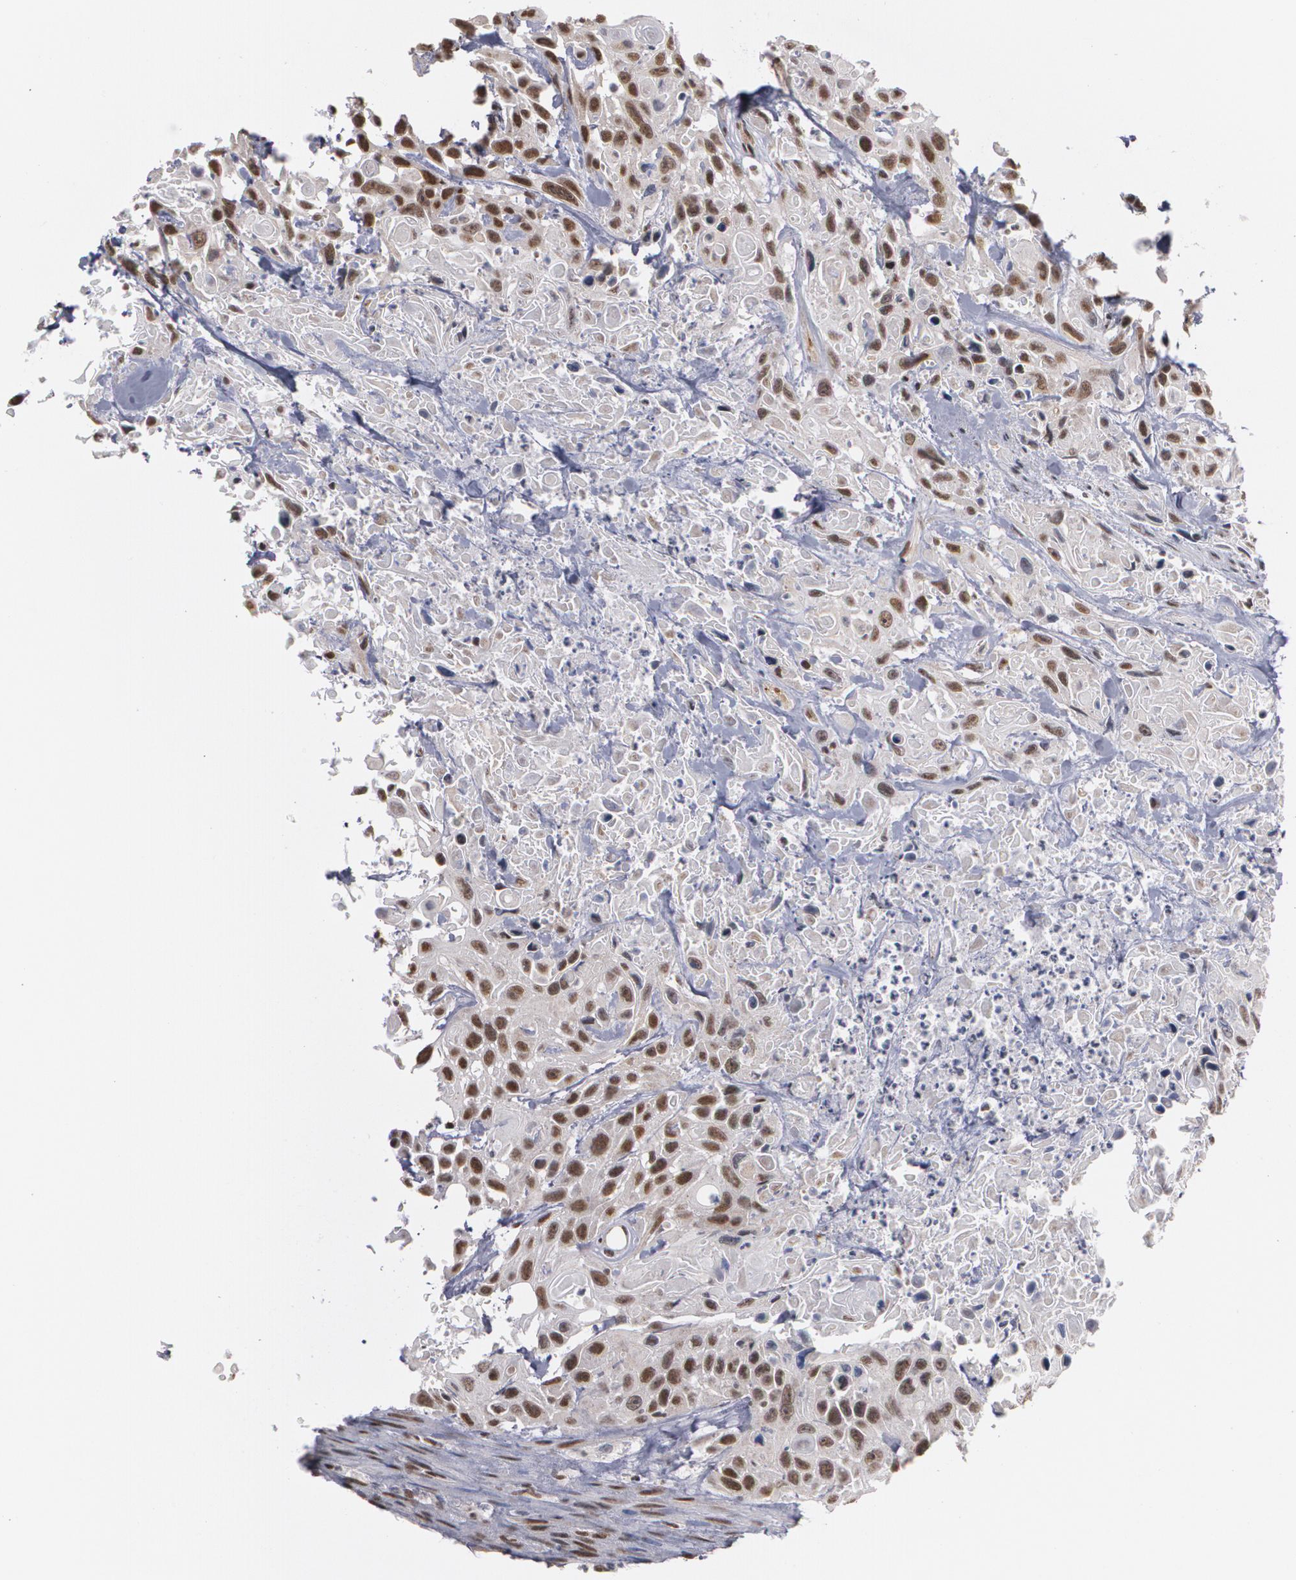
{"staining": {"intensity": "strong", "quantity": ">75%", "location": "nuclear"}, "tissue": "urothelial cancer", "cell_type": "Tumor cells", "image_type": "cancer", "snomed": [{"axis": "morphology", "description": "Urothelial carcinoma, High grade"}, {"axis": "topography", "description": "Urinary bladder"}], "caption": "The image displays staining of urothelial carcinoma (high-grade), revealing strong nuclear protein staining (brown color) within tumor cells. (Brightfield microscopy of DAB IHC at high magnification).", "gene": "ZNF75A", "patient": {"sex": "female", "age": 84}}